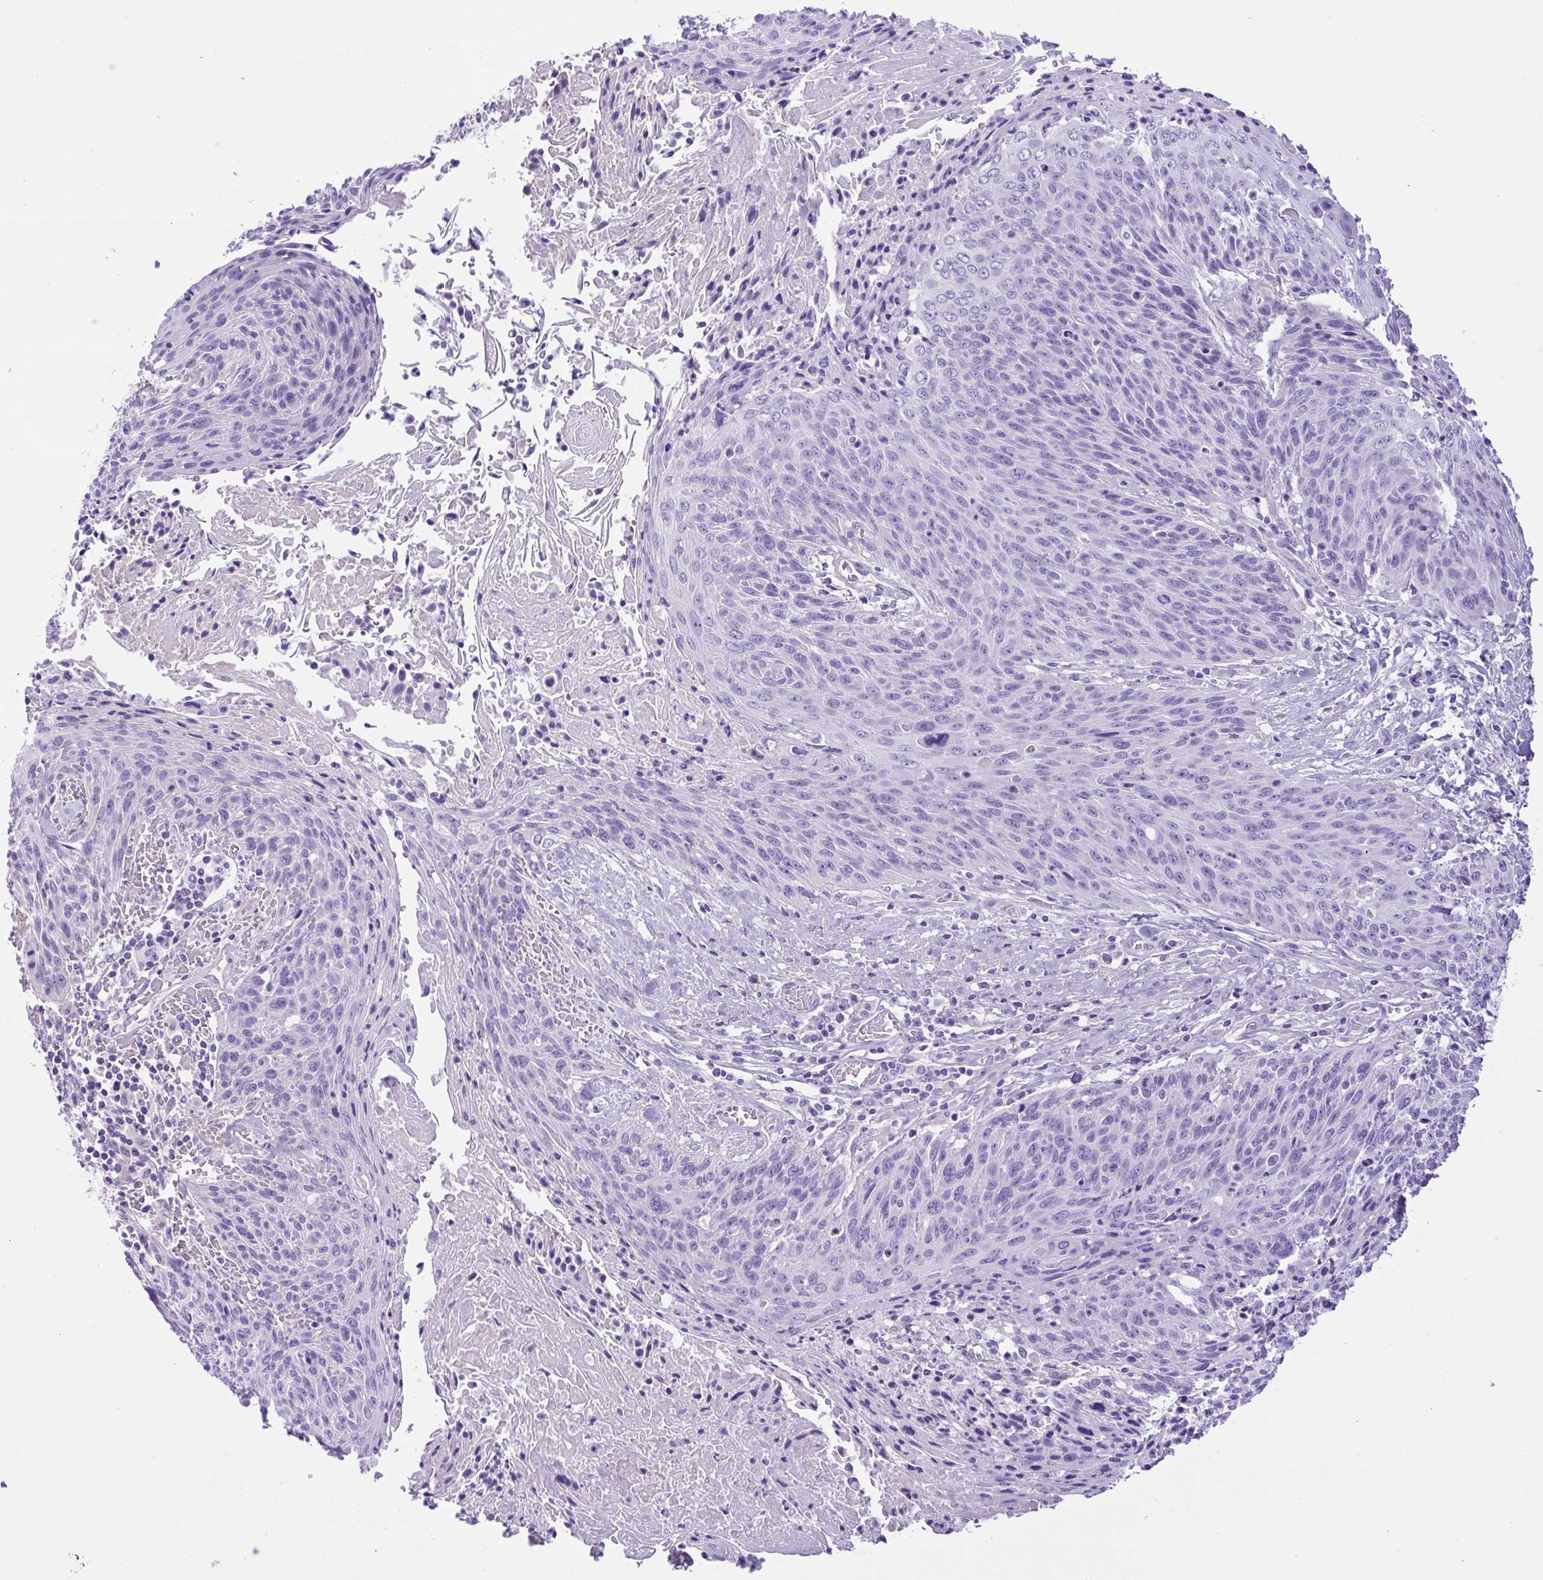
{"staining": {"intensity": "negative", "quantity": "none", "location": "none"}, "tissue": "cervical cancer", "cell_type": "Tumor cells", "image_type": "cancer", "snomed": [{"axis": "morphology", "description": "Squamous cell carcinoma, NOS"}, {"axis": "topography", "description": "Cervix"}], "caption": "A photomicrograph of human cervical cancer (squamous cell carcinoma) is negative for staining in tumor cells. The staining is performed using DAB (3,3'-diaminobenzidine) brown chromogen with nuclei counter-stained in using hematoxylin.", "gene": "ISM2", "patient": {"sex": "female", "age": 45}}